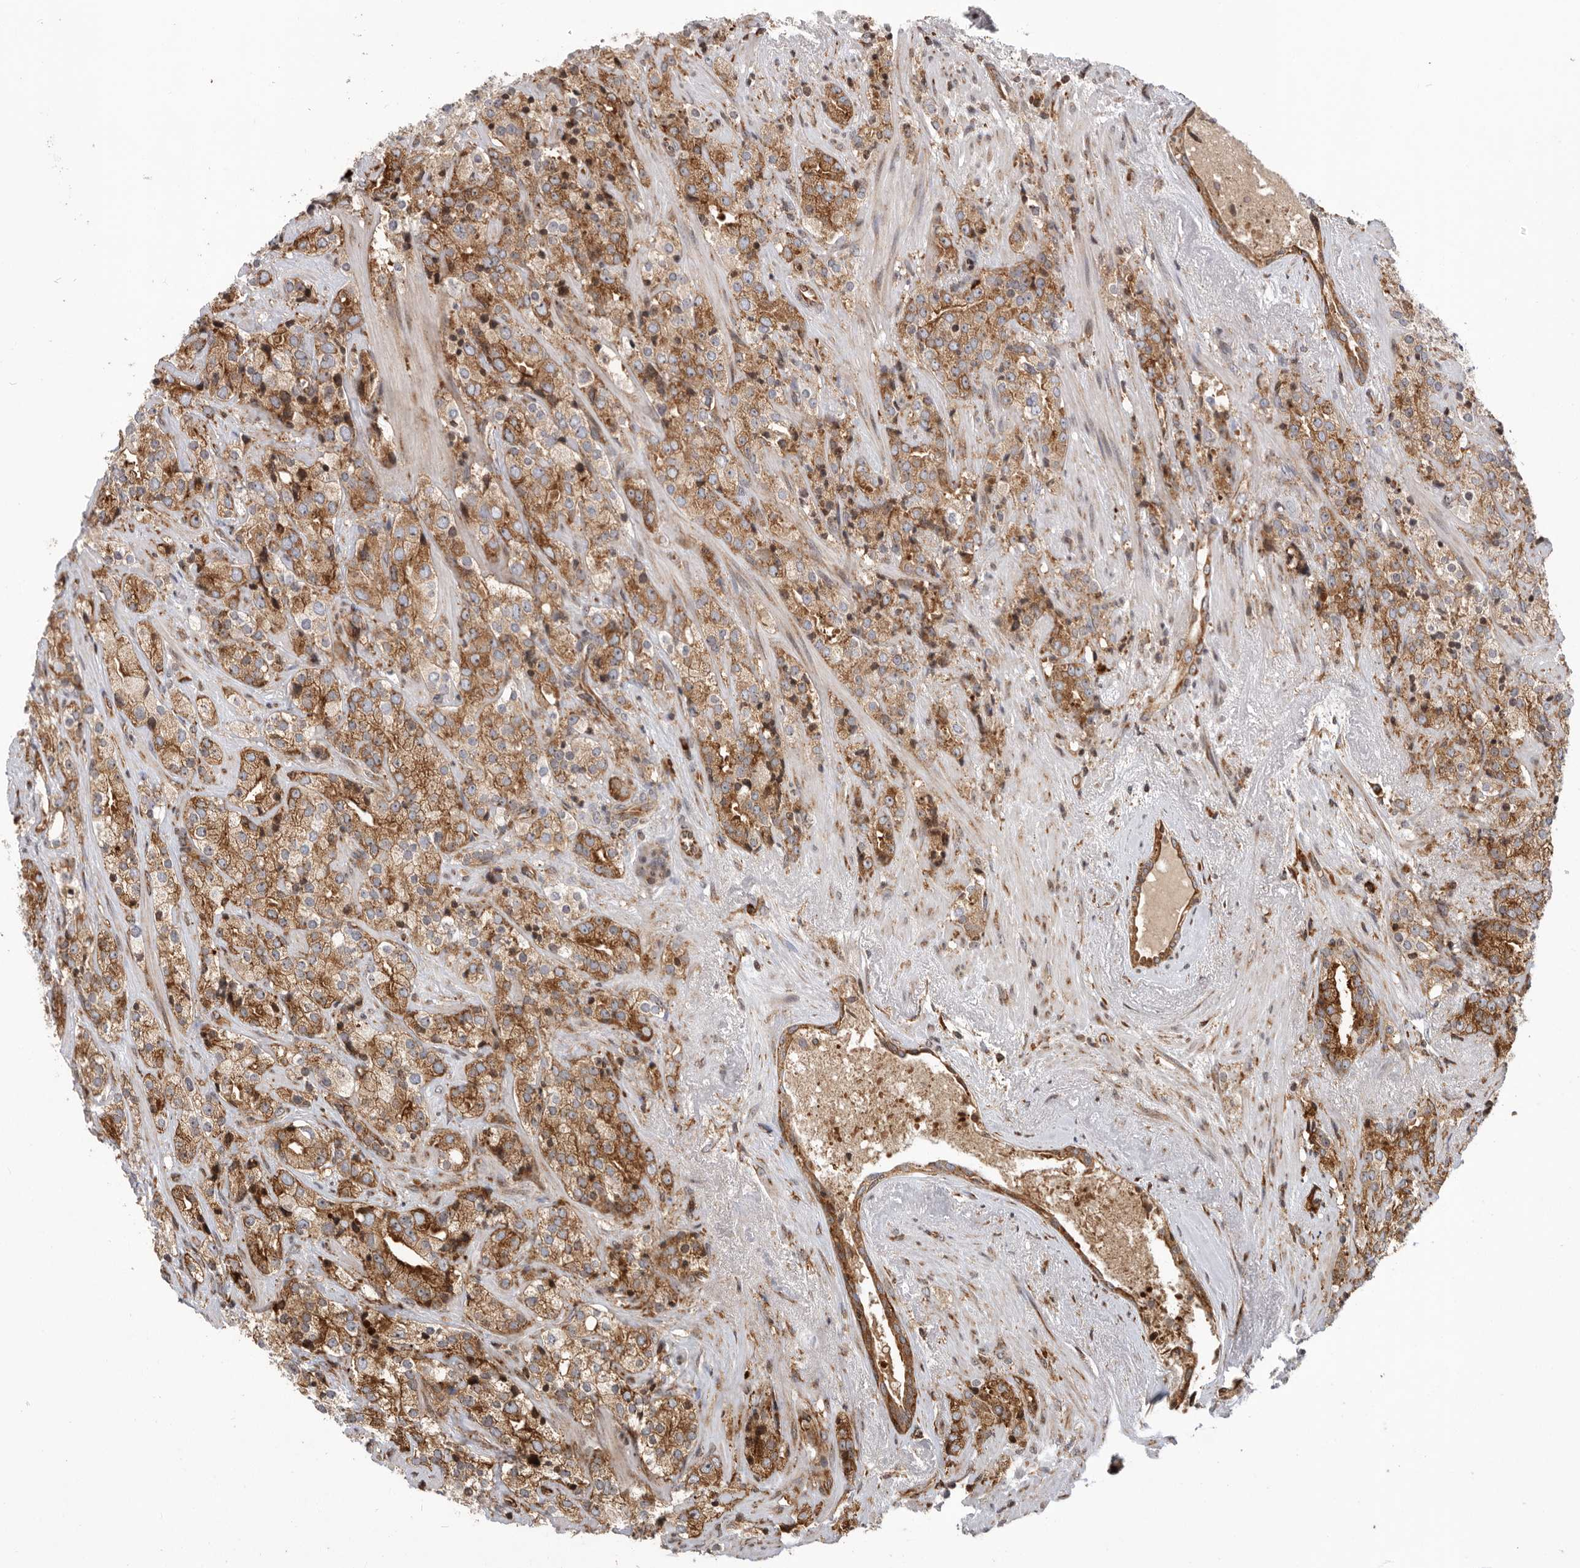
{"staining": {"intensity": "moderate", "quantity": ">75%", "location": "cytoplasmic/membranous"}, "tissue": "prostate cancer", "cell_type": "Tumor cells", "image_type": "cancer", "snomed": [{"axis": "morphology", "description": "Adenocarcinoma, High grade"}, {"axis": "topography", "description": "Prostate"}], "caption": "High-magnification brightfield microscopy of prostate cancer (high-grade adenocarcinoma) stained with DAB (brown) and counterstained with hematoxylin (blue). tumor cells exhibit moderate cytoplasmic/membranous positivity is seen in approximately>75% of cells. The staining is performed using DAB brown chromogen to label protein expression. The nuclei are counter-stained blue using hematoxylin.", "gene": "FZD3", "patient": {"sex": "male", "age": 71}}